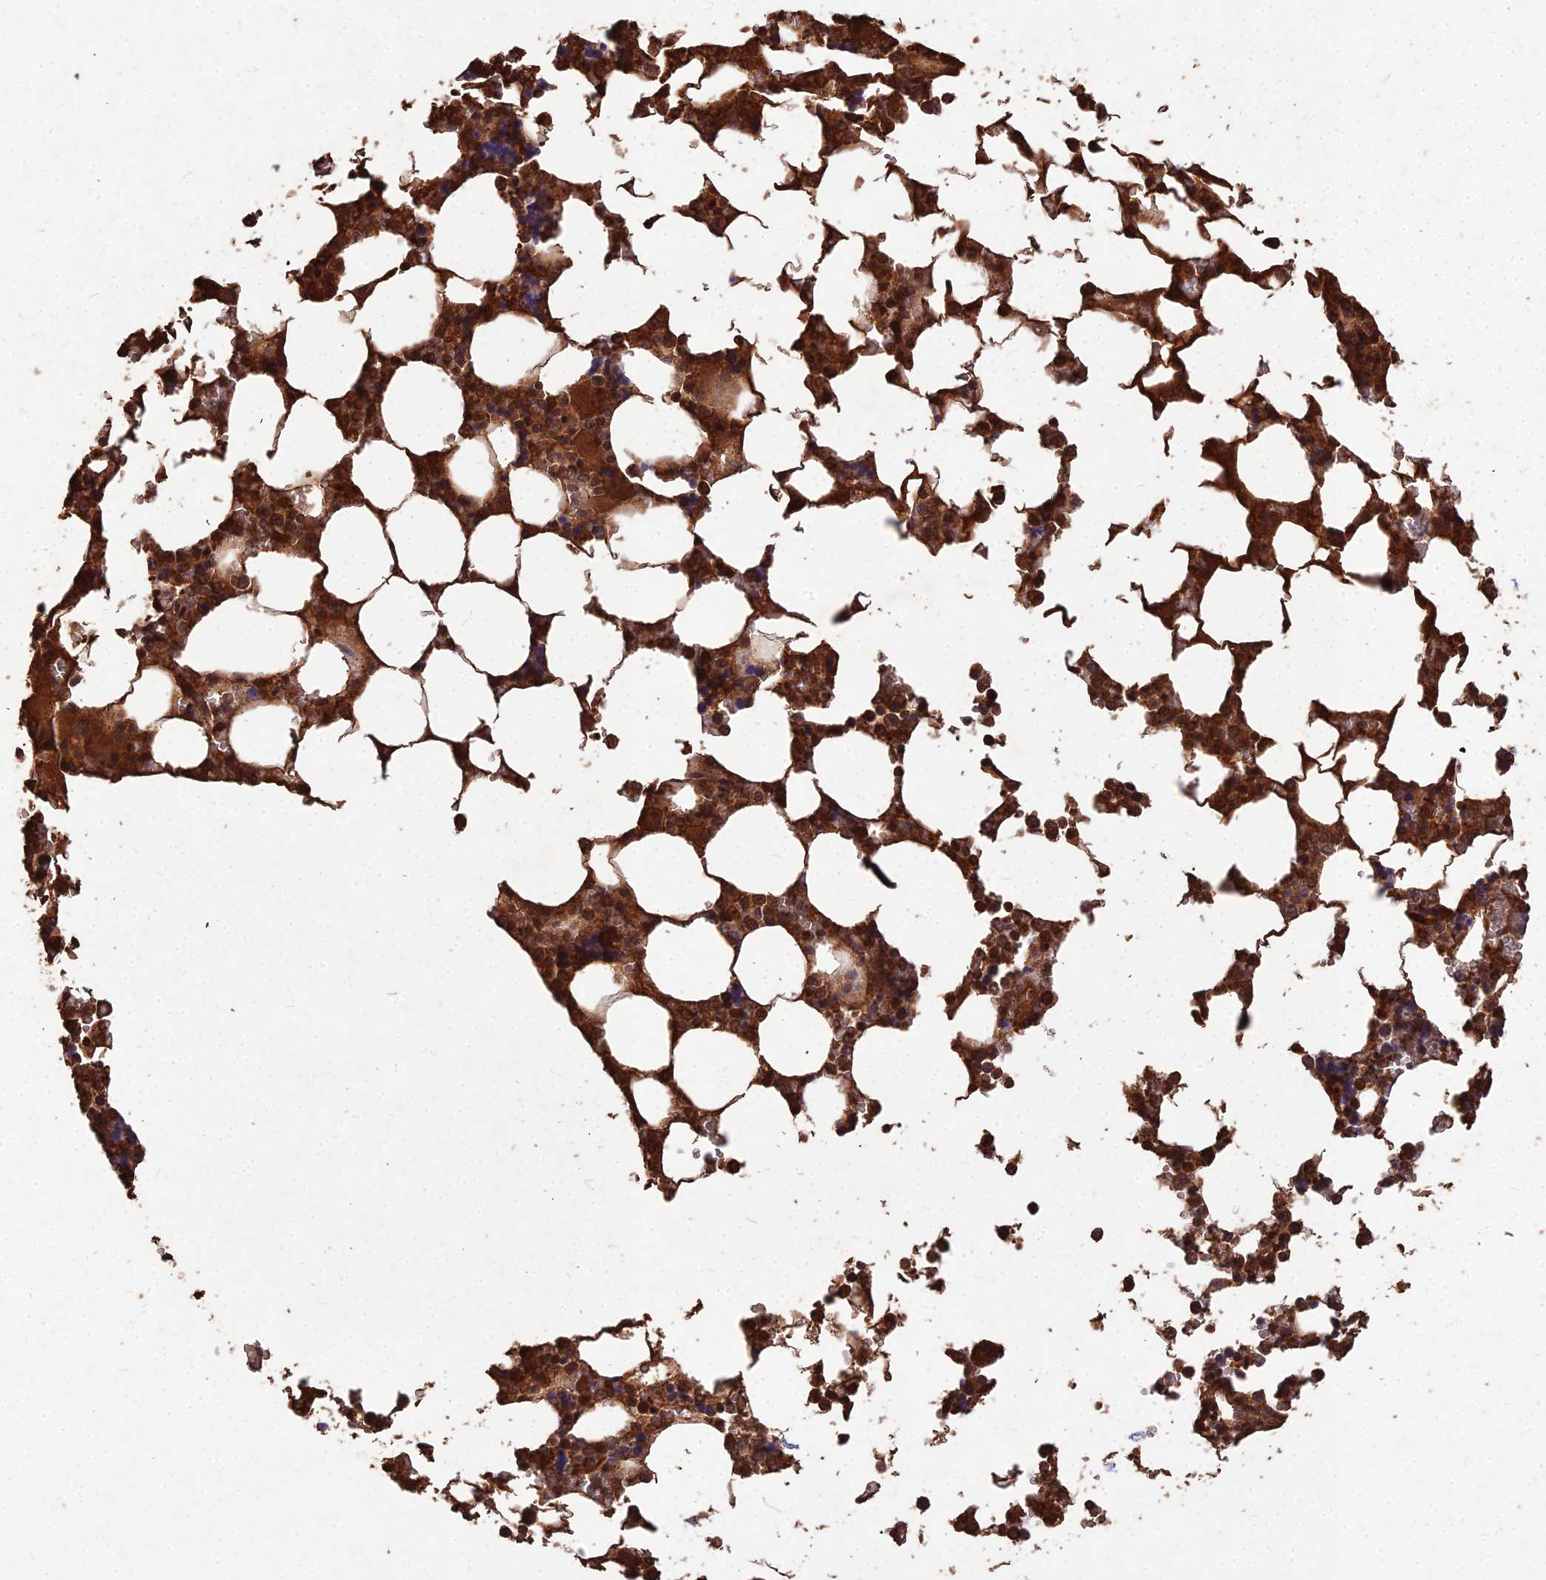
{"staining": {"intensity": "strong", "quantity": ">75%", "location": "cytoplasmic/membranous,nuclear"}, "tissue": "bone marrow", "cell_type": "Hematopoietic cells", "image_type": "normal", "snomed": [{"axis": "morphology", "description": "Normal tissue, NOS"}, {"axis": "topography", "description": "Bone marrow"}], "caption": "This is an image of IHC staining of normal bone marrow, which shows strong positivity in the cytoplasmic/membranous,nuclear of hematopoietic cells.", "gene": "SYMPK", "patient": {"sex": "male", "age": 64}}